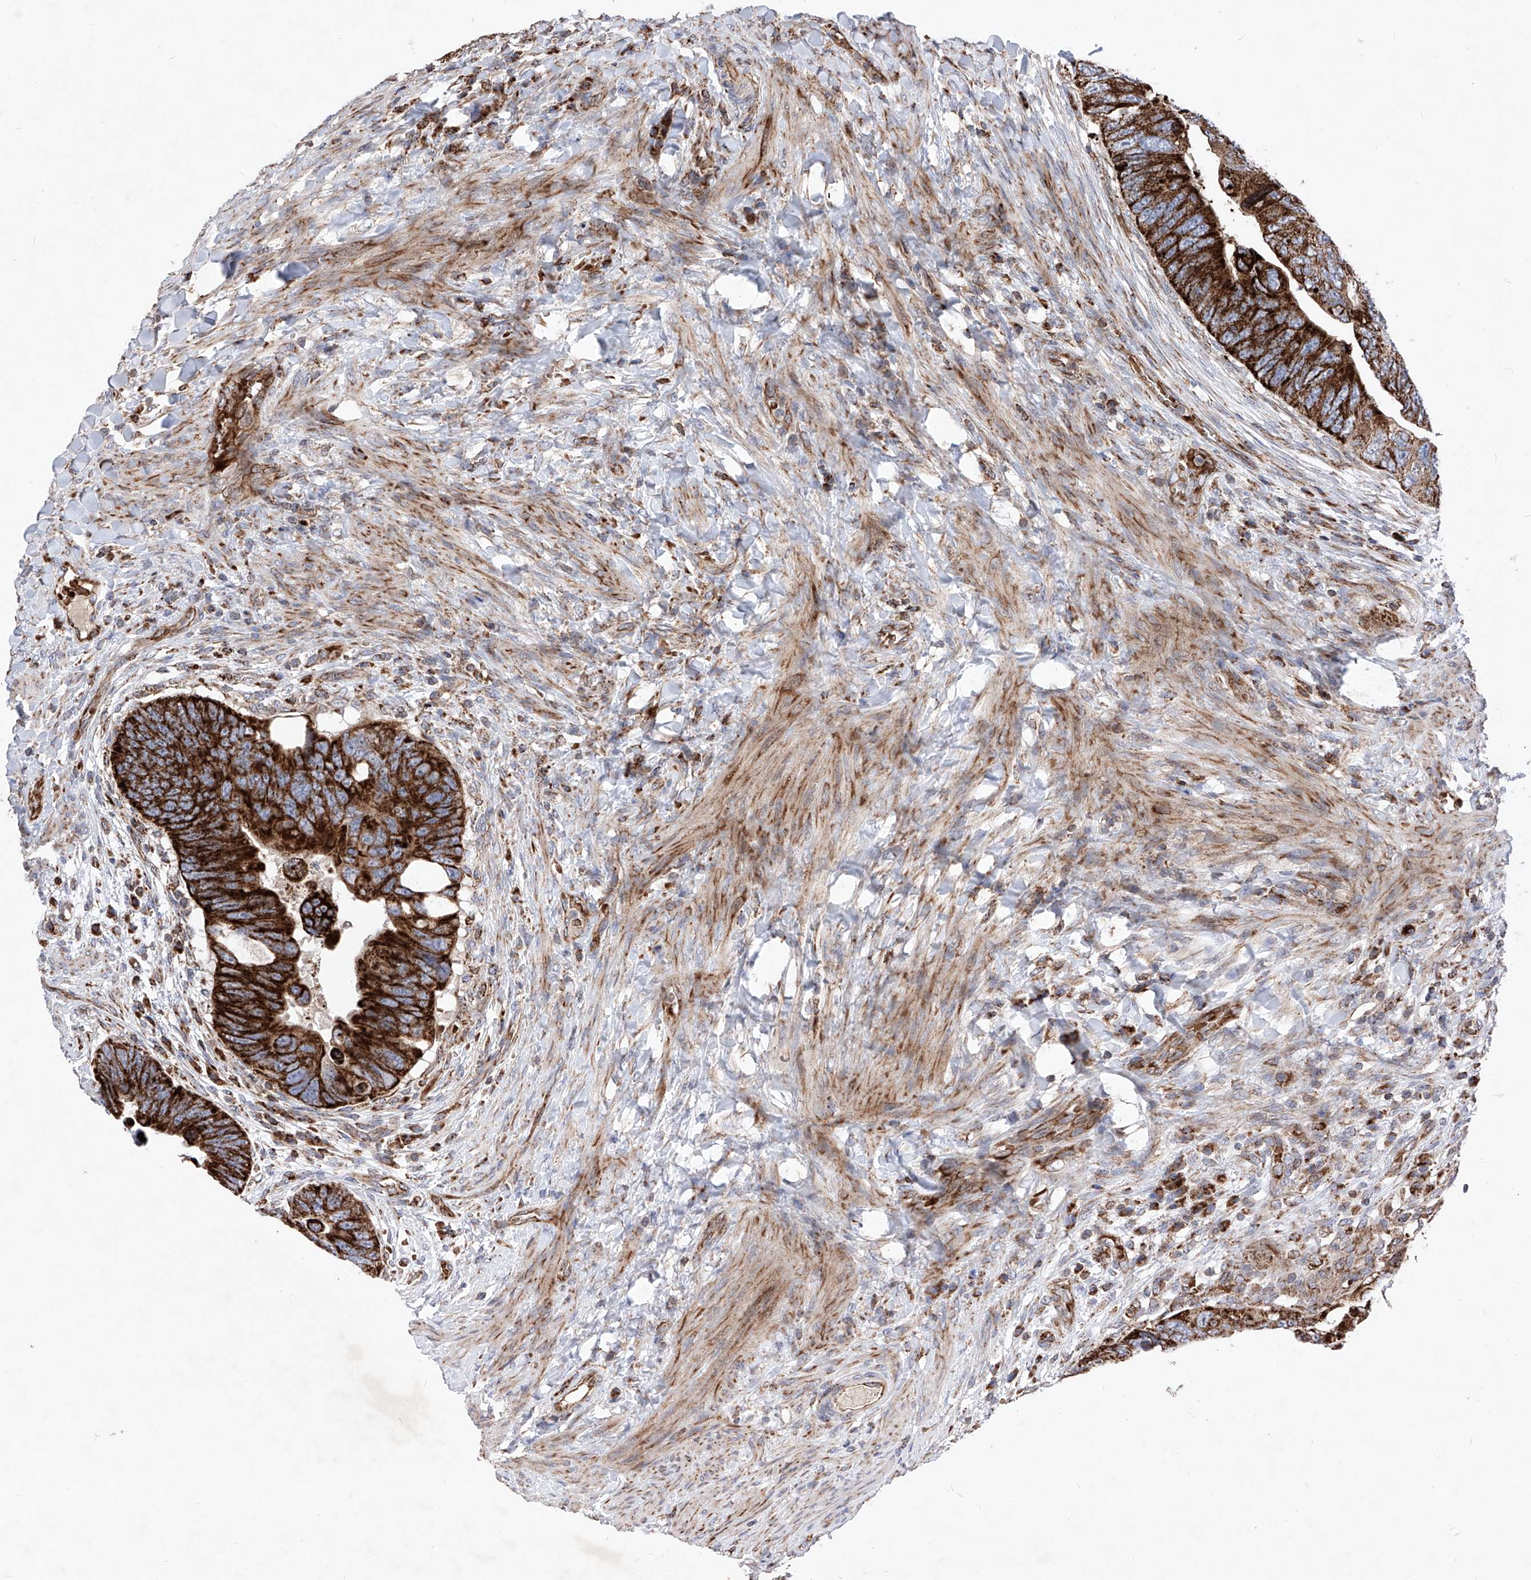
{"staining": {"intensity": "strong", "quantity": ">75%", "location": "cytoplasmic/membranous"}, "tissue": "colorectal cancer", "cell_type": "Tumor cells", "image_type": "cancer", "snomed": [{"axis": "morphology", "description": "Adenocarcinoma, NOS"}, {"axis": "topography", "description": "Rectum"}], "caption": "Protein analysis of colorectal cancer tissue exhibits strong cytoplasmic/membranous staining in approximately >75% of tumor cells.", "gene": "SEMA6A", "patient": {"sex": "male", "age": 59}}